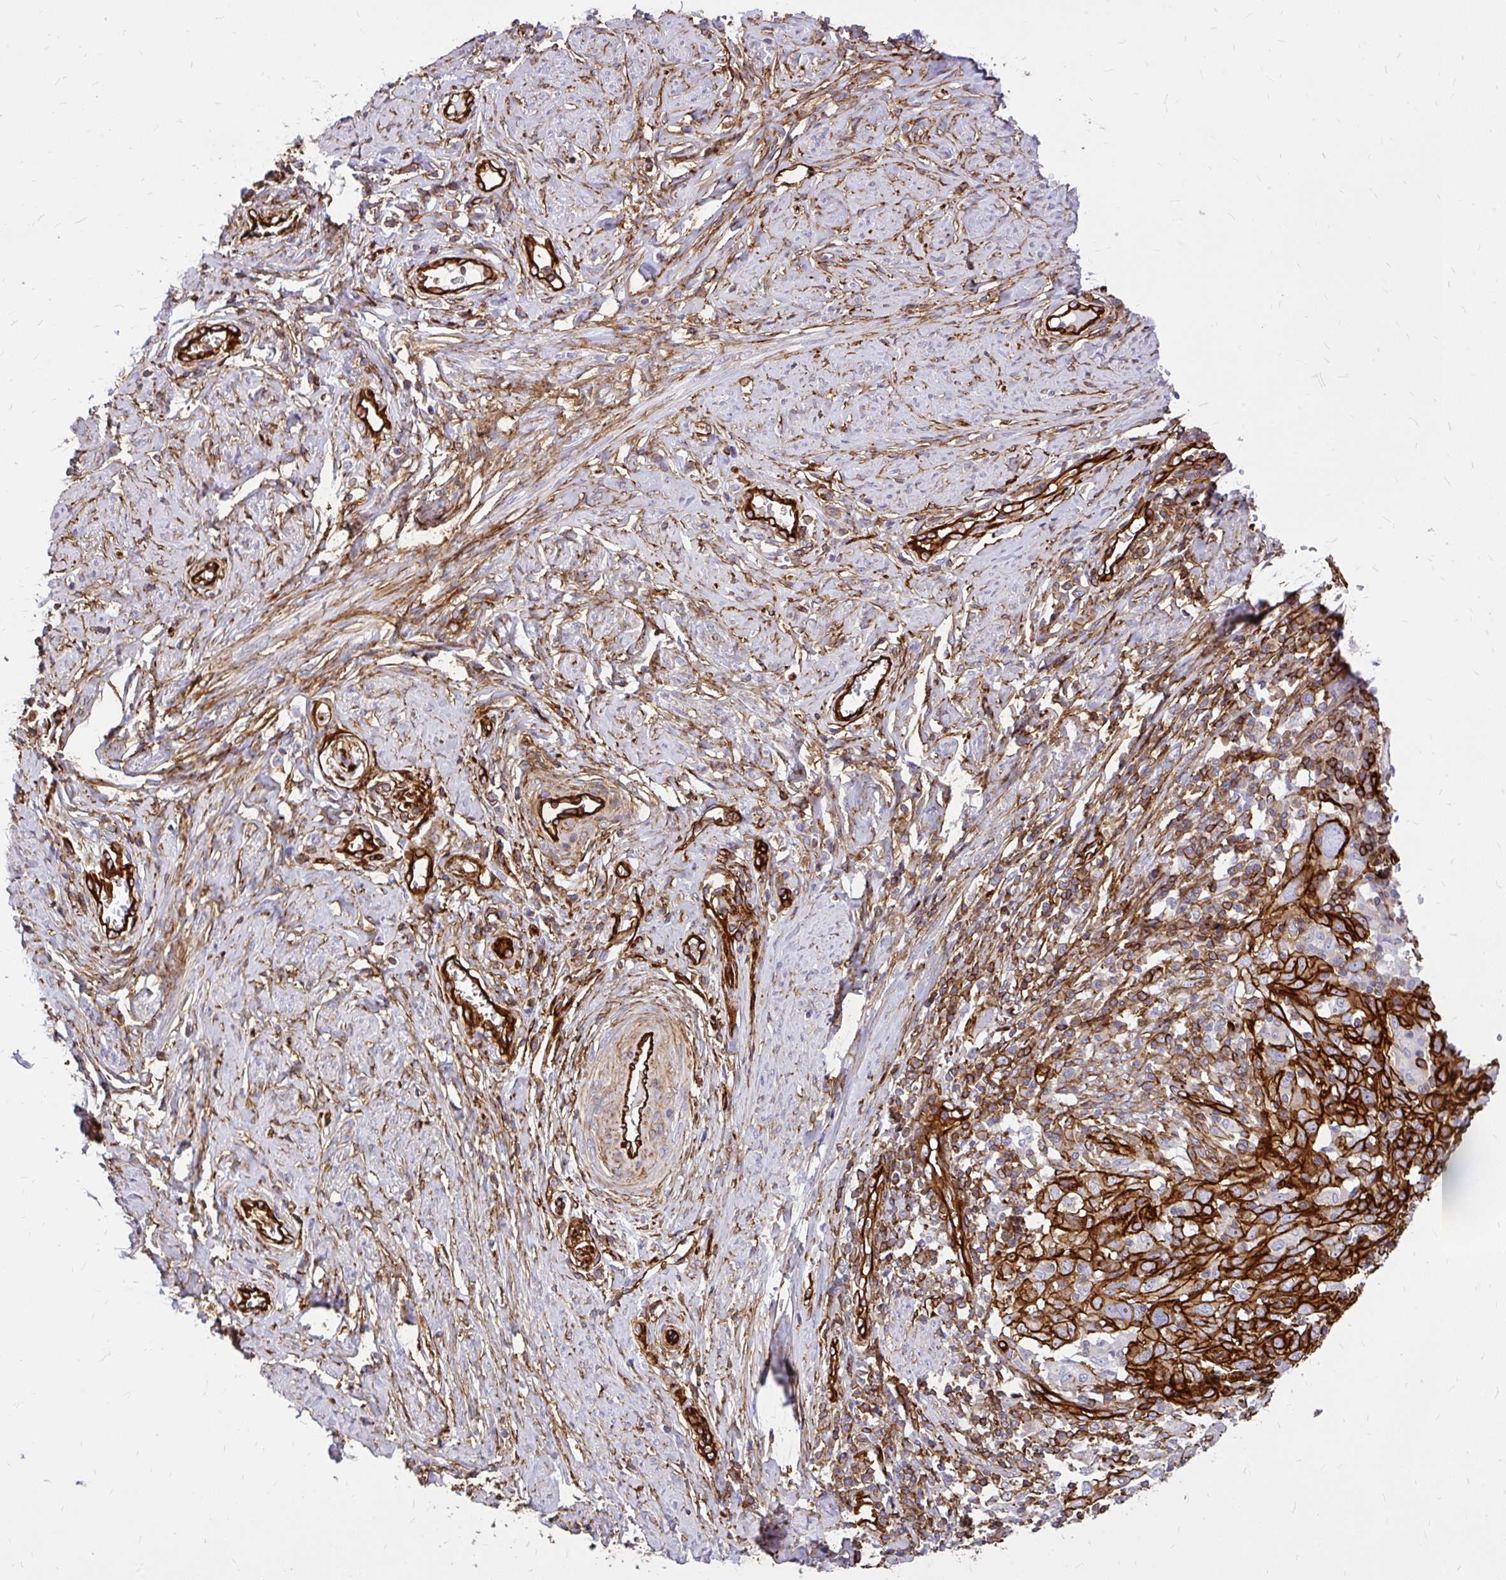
{"staining": {"intensity": "strong", "quantity": ">75%", "location": "cytoplasmic/membranous"}, "tissue": "cervical cancer", "cell_type": "Tumor cells", "image_type": "cancer", "snomed": [{"axis": "morphology", "description": "Normal tissue, NOS"}, {"axis": "morphology", "description": "Squamous cell carcinoma, NOS"}, {"axis": "topography", "description": "Cervix"}], "caption": "Immunohistochemistry (IHC) of cervical cancer reveals high levels of strong cytoplasmic/membranous expression in about >75% of tumor cells. The staining was performed using DAB to visualize the protein expression in brown, while the nuclei were stained in blue with hematoxylin (Magnification: 20x).", "gene": "MAP1LC3B", "patient": {"sex": "female", "age": 31}}